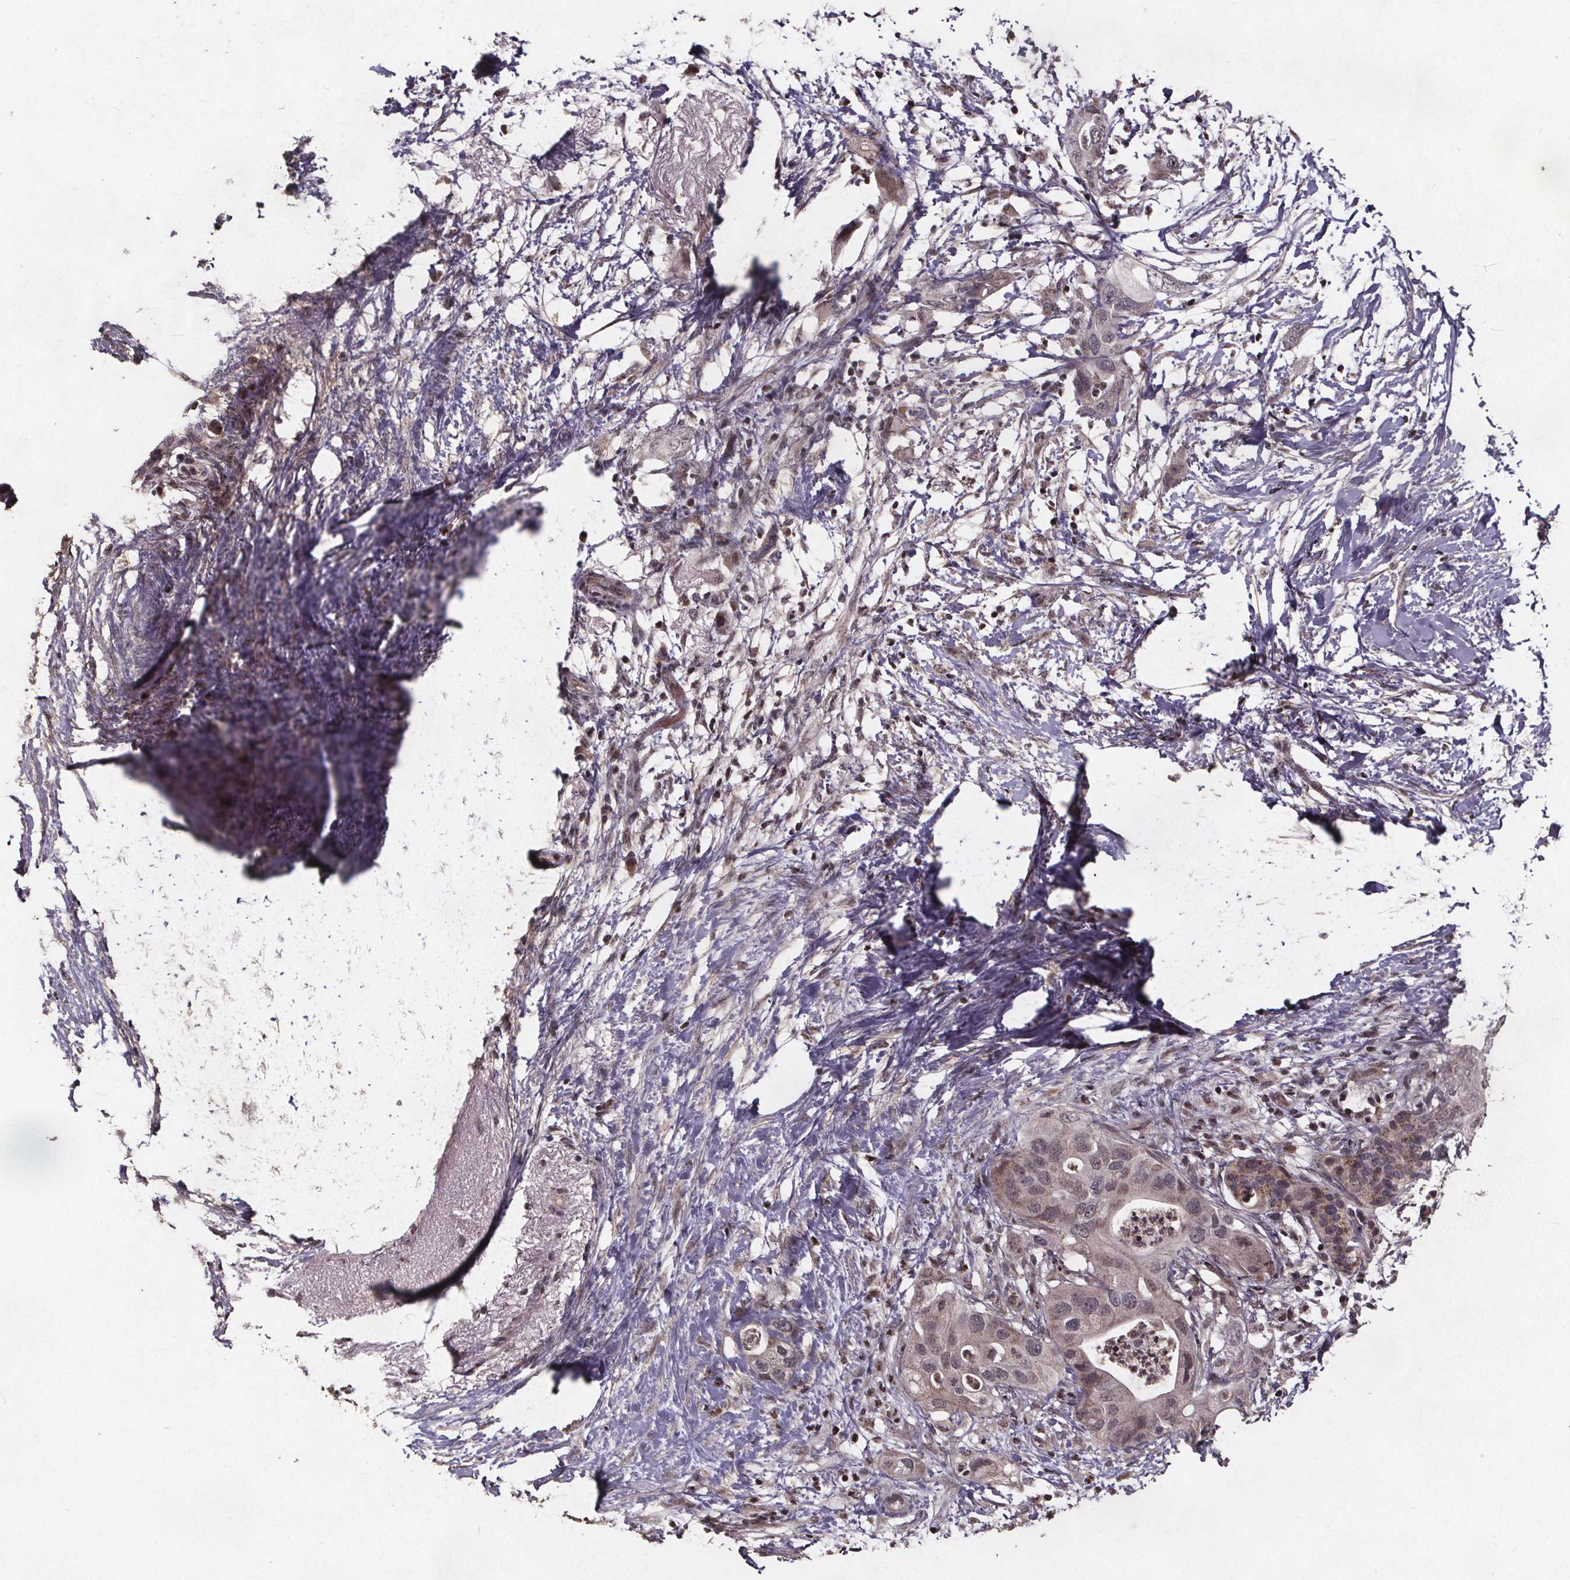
{"staining": {"intensity": "negative", "quantity": "none", "location": "none"}, "tissue": "pancreatic cancer", "cell_type": "Tumor cells", "image_type": "cancer", "snomed": [{"axis": "morphology", "description": "Adenocarcinoma, NOS"}, {"axis": "topography", "description": "Pancreas"}], "caption": "Pancreatic cancer (adenocarcinoma) was stained to show a protein in brown. There is no significant expression in tumor cells.", "gene": "GPX3", "patient": {"sex": "female", "age": 72}}